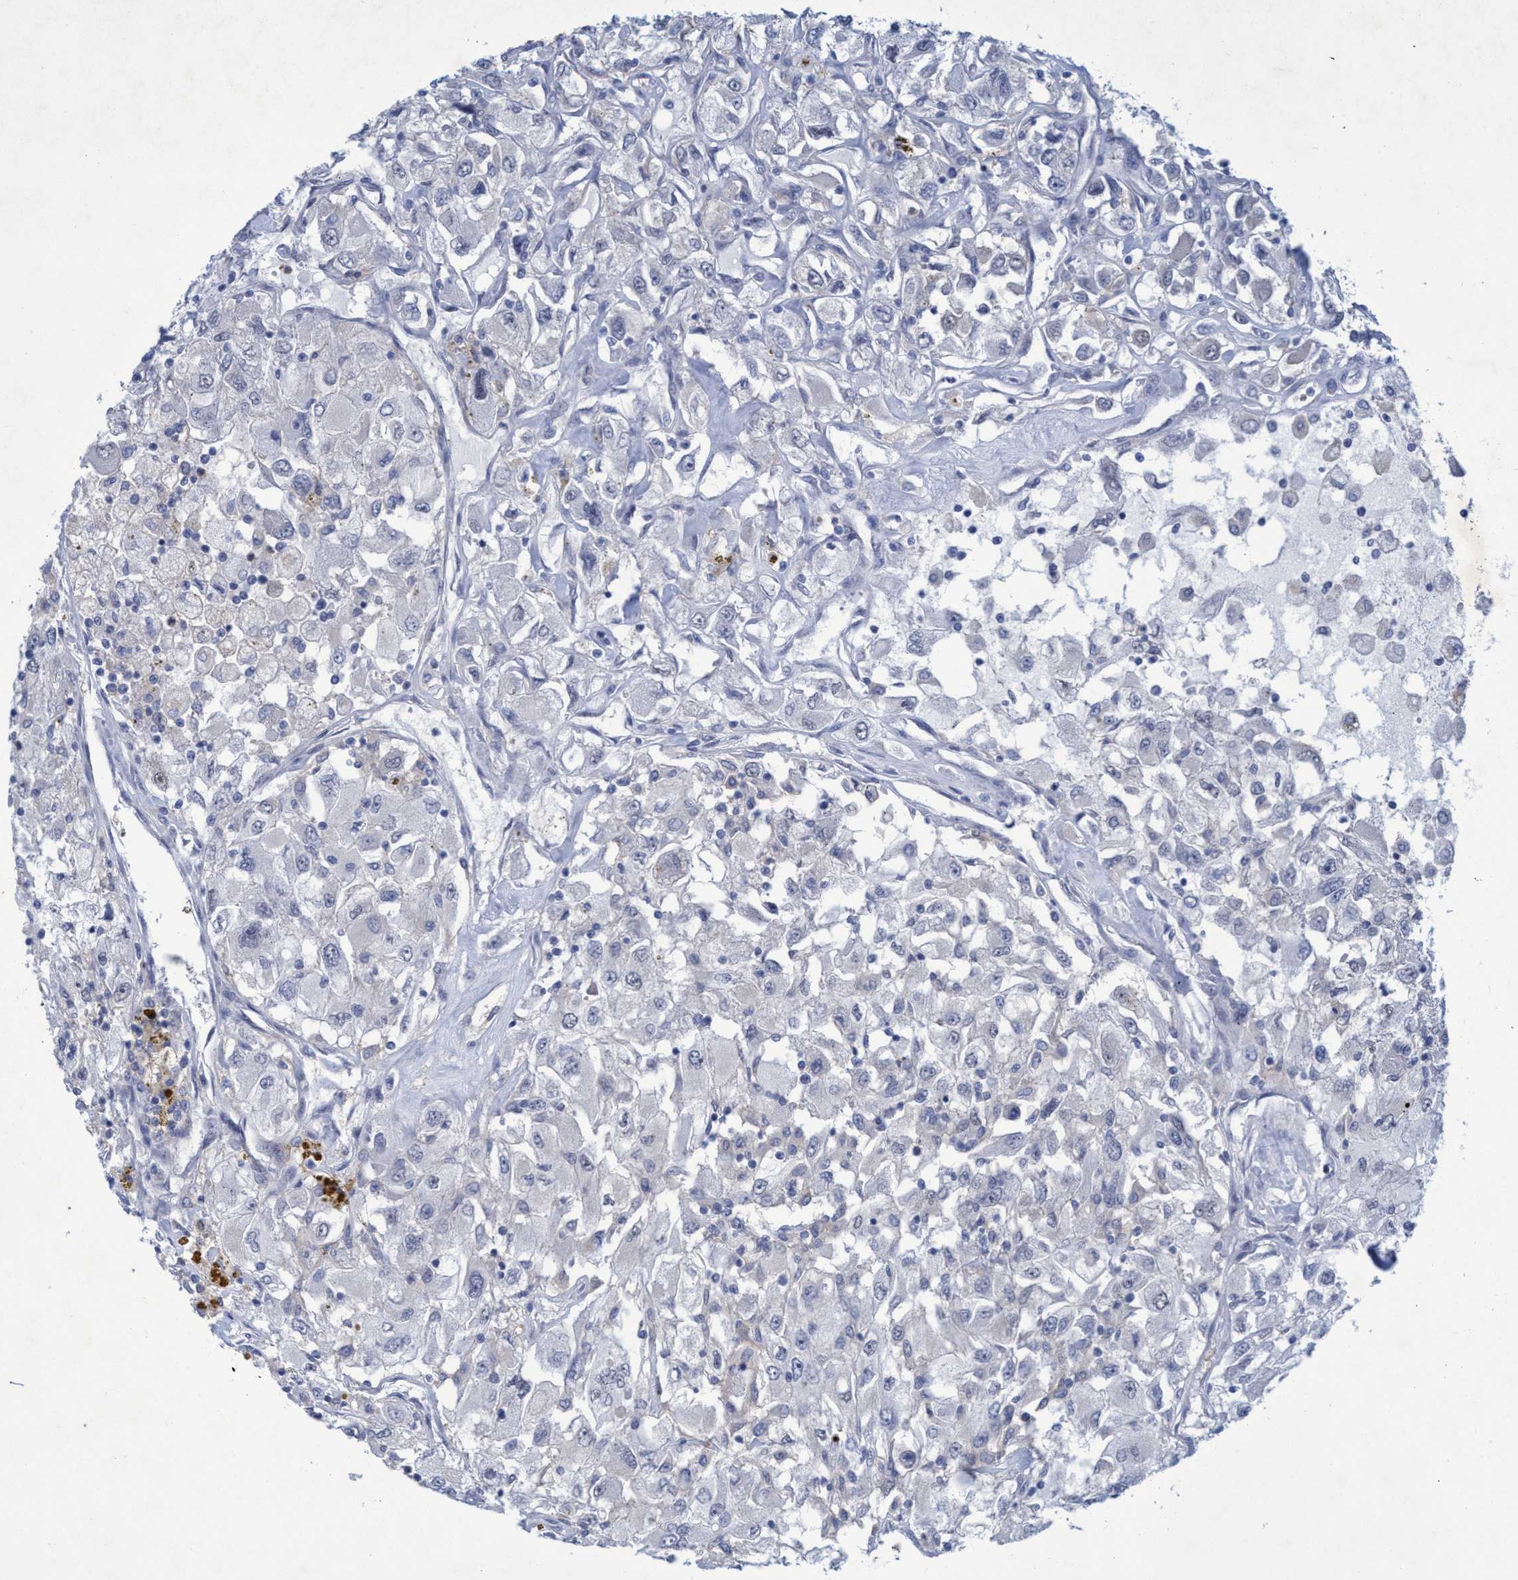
{"staining": {"intensity": "negative", "quantity": "none", "location": "none"}, "tissue": "renal cancer", "cell_type": "Tumor cells", "image_type": "cancer", "snomed": [{"axis": "morphology", "description": "Adenocarcinoma, NOS"}, {"axis": "topography", "description": "Kidney"}], "caption": "The immunohistochemistry (IHC) micrograph has no significant expression in tumor cells of renal cancer tissue. (Stains: DAB (3,3'-diaminobenzidine) IHC with hematoxylin counter stain, Microscopy: brightfield microscopy at high magnification).", "gene": "SLC43A2", "patient": {"sex": "female", "age": 52}}